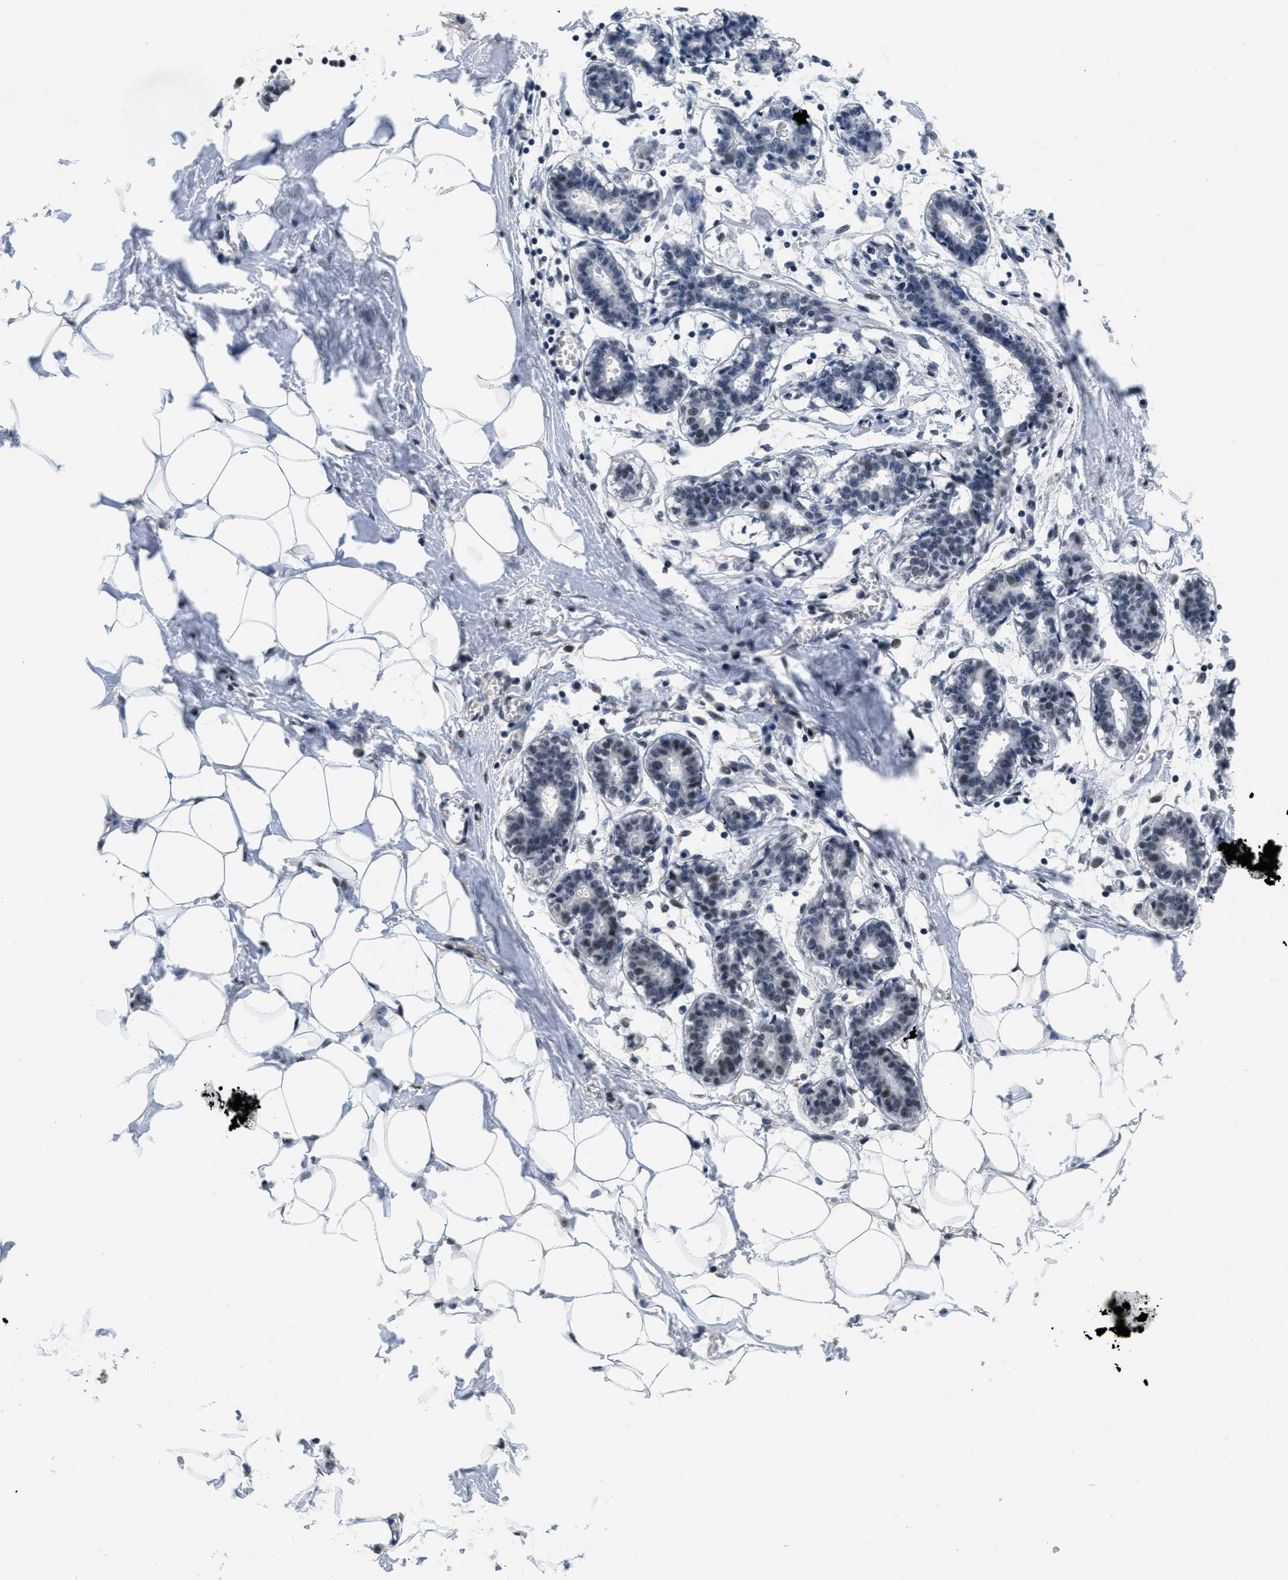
{"staining": {"intensity": "weak", "quantity": "25%-75%", "location": "nuclear"}, "tissue": "breast", "cell_type": "Adipocytes", "image_type": "normal", "snomed": [{"axis": "morphology", "description": "Normal tissue, NOS"}, {"axis": "topography", "description": "Breast"}], "caption": "Benign breast was stained to show a protein in brown. There is low levels of weak nuclear staining in about 25%-75% of adipocytes.", "gene": "CUL4B", "patient": {"sex": "female", "age": 27}}